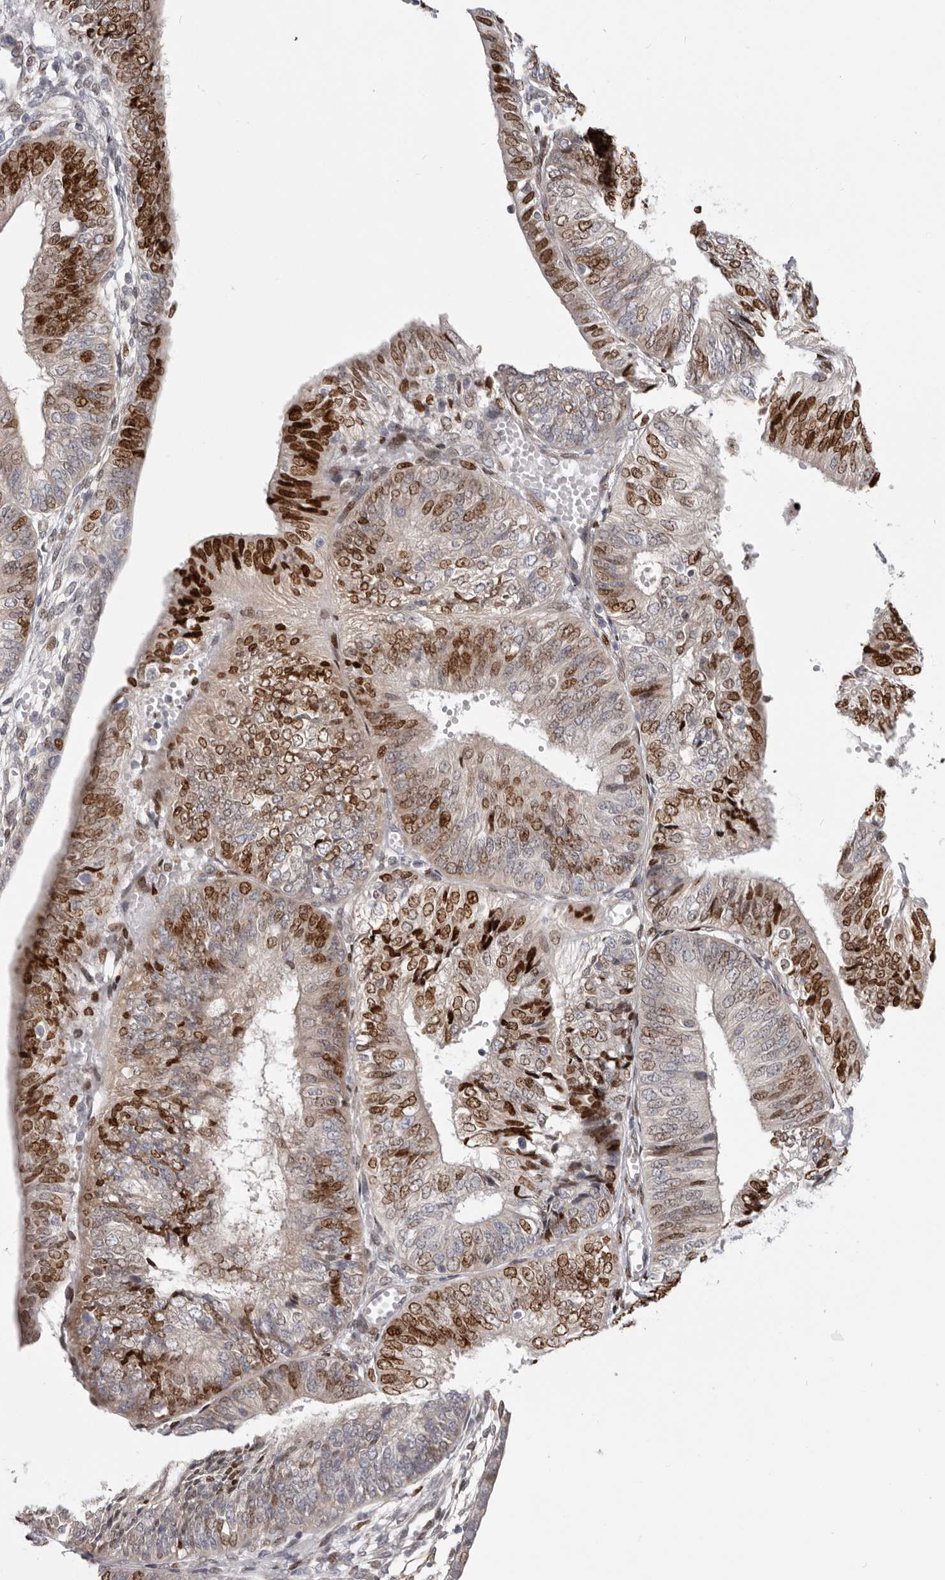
{"staining": {"intensity": "strong", "quantity": "25%-75%", "location": "nuclear"}, "tissue": "endometrial cancer", "cell_type": "Tumor cells", "image_type": "cancer", "snomed": [{"axis": "morphology", "description": "Adenocarcinoma, NOS"}, {"axis": "topography", "description": "Endometrium"}], "caption": "Endometrial cancer stained with a brown dye displays strong nuclear positive expression in approximately 25%-75% of tumor cells.", "gene": "SRP19", "patient": {"sex": "female", "age": 58}}